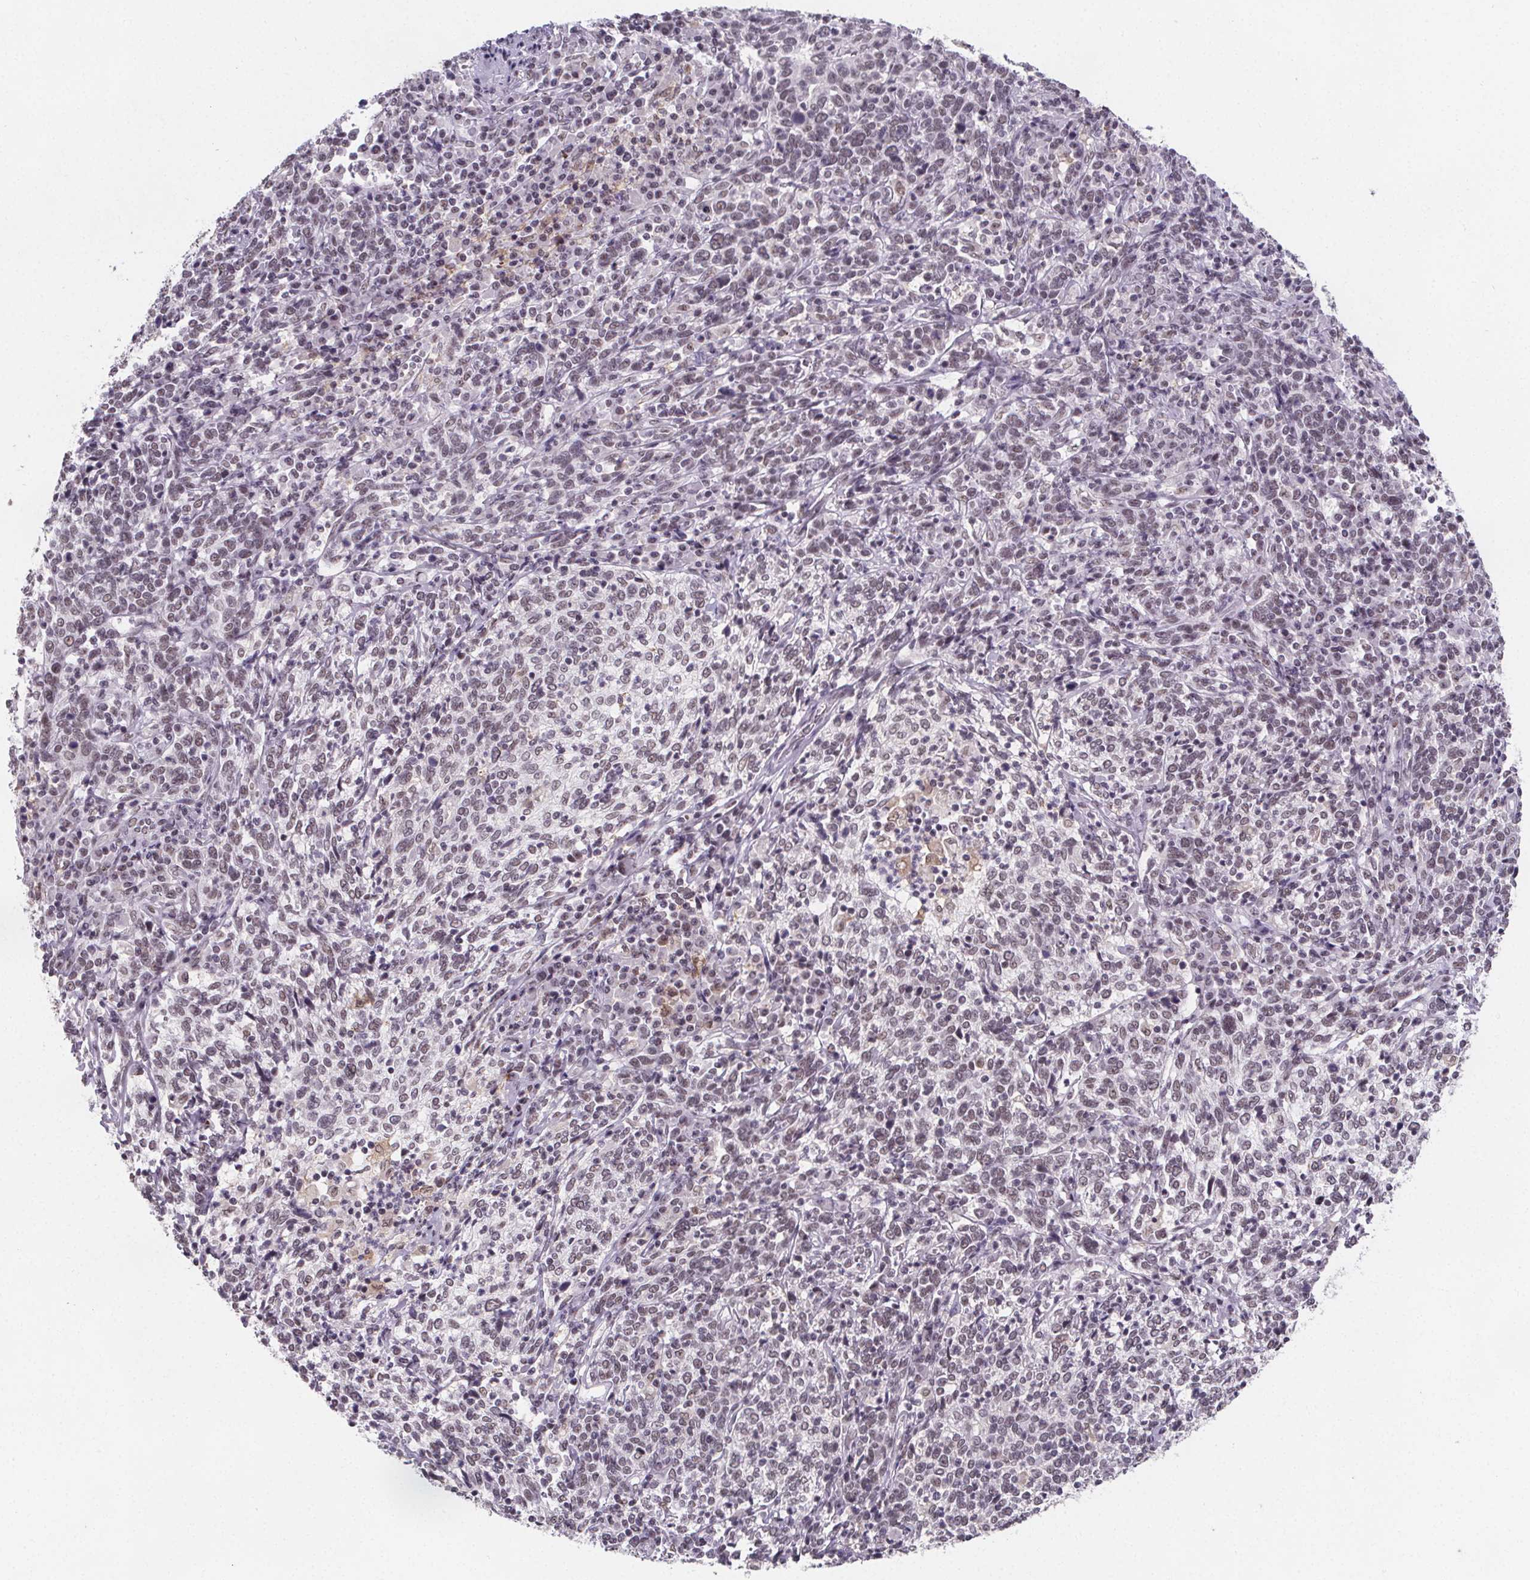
{"staining": {"intensity": "weak", "quantity": "25%-75%", "location": "nuclear"}, "tissue": "cervical cancer", "cell_type": "Tumor cells", "image_type": "cancer", "snomed": [{"axis": "morphology", "description": "Squamous cell carcinoma, NOS"}, {"axis": "topography", "description": "Cervix"}], "caption": "The immunohistochemical stain labels weak nuclear positivity in tumor cells of cervical squamous cell carcinoma tissue. The protein is shown in brown color, while the nuclei are stained blue.", "gene": "ZNF572", "patient": {"sex": "female", "age": 46}}